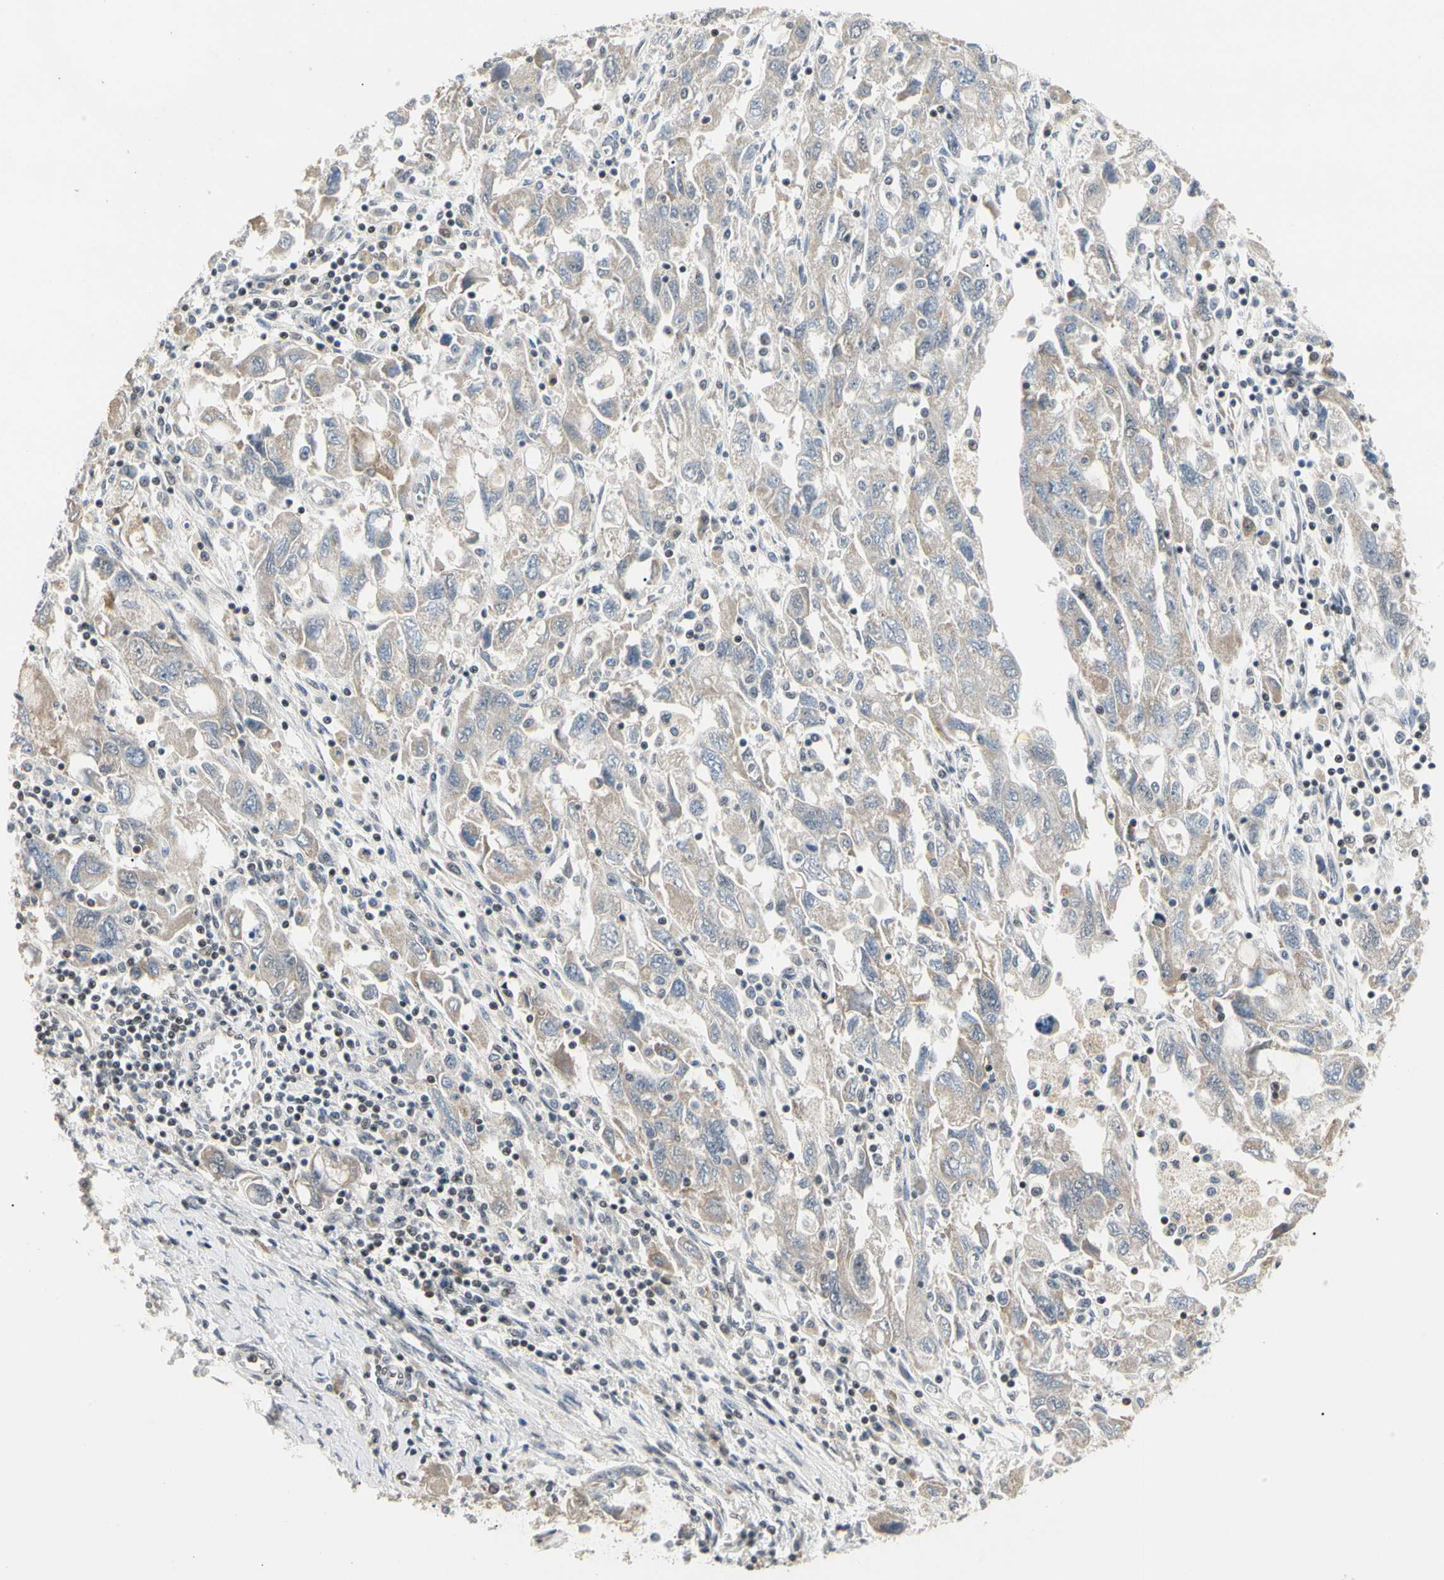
{"staining": {"intensity": "weak", "quantity": "25%-75%", "location": "cytoplasmic/membranous"}, "tissue": "ovarian cancer", "cell_type": "Tumor cells", "image_type": "cancer", "snomed": [{"axis": "morphology", "description": "Carcinoma, NOS"}, {"axis": "morphology", "description": "Cystadenocarcinoma, serous, NOS"}, {"axis": "topography", "description": "Ovary"}], "caption": "Protein expression by immunohistochemistry displays weak cytoplasmic/membranous expression in approximately 25%-75% of tumor cells in ovarian serous cystadenocarcinoma. (DAB IHC, brown staining for protein, blue staining for nuclei).", "gene": "GREM1", "patient": {"sex": "female", "age": 69}}